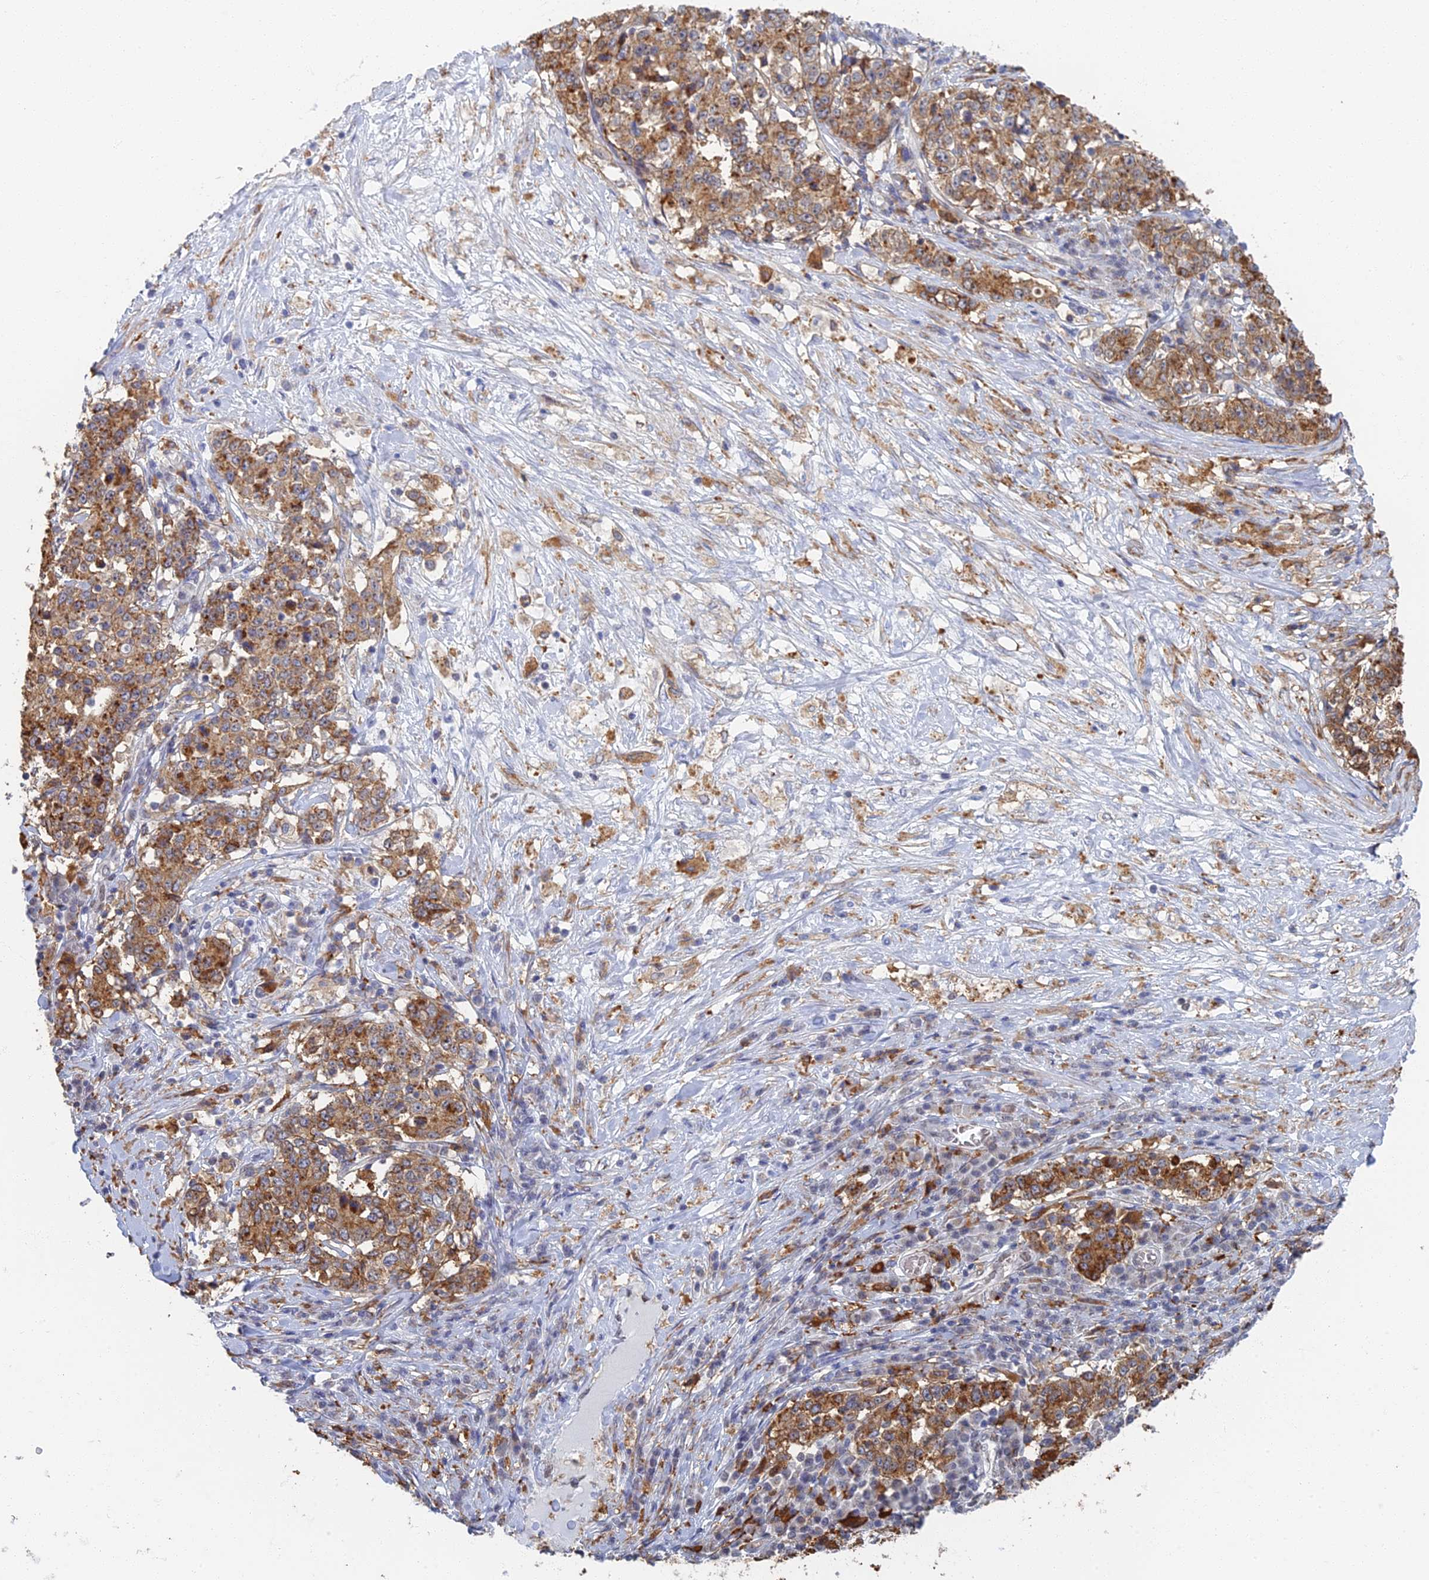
{"staining": {"intensity": "moderate", "quantity": ">75%", "location": "cytoplasmic/membranous"}, "tissue": "stomach cancer", "cell_type": "Tumor cells", "image_type": "cancer", "snomed": [{"axis": "morphology", "description": "Adenocarcinoma, NOS"}, {"axis": "topography", "description": "Stomach"}], "caption": "Human stomach cancer (adenocarcinoma) stained for a protein (brown) exhibits moderate cytoplasmic/membranous positive staining in approximately >75% of tumor cells.", "gene": "GPATCH1", "patient": {"sex": "male", "age": 59}}